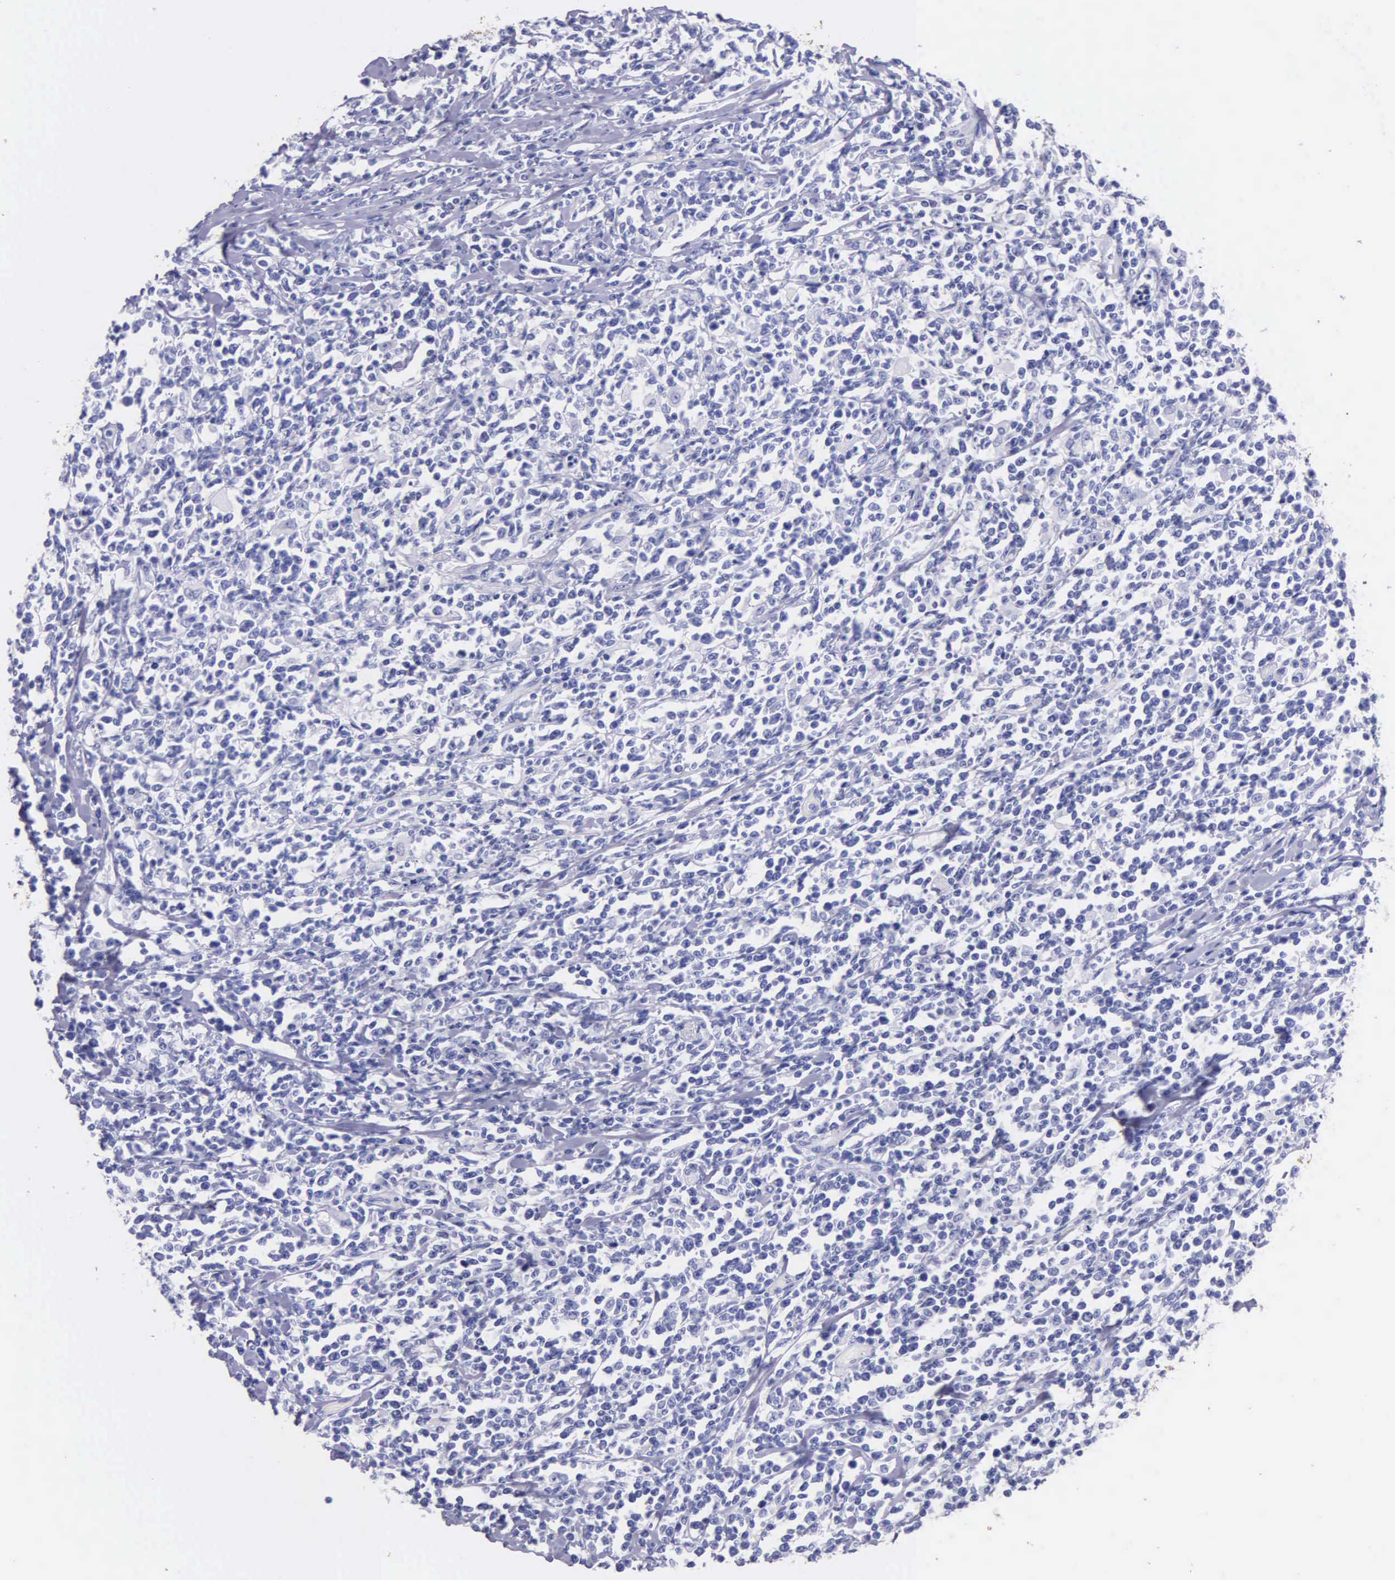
{"staining": {"intensity": "negative", "quantity": "none", "location": "none"}, "tissue": "lymphoma", "cell_type": "Tumor cells", "image_type": "cancer", "snomed": [{"axis": "morphology", "description": "Malignant lymphoma, non-Hodgkin's type, High grade"}, {"axis": "topography", "description": "Colon"}], "caption": "Immunohistochemical staining of high-grade malignant lymphoma, non-Hodgkin's type exhibits no significant positivity in tumor cells.", "gene": "KLK3", "patient": {"sex": "male", "age": 82}}